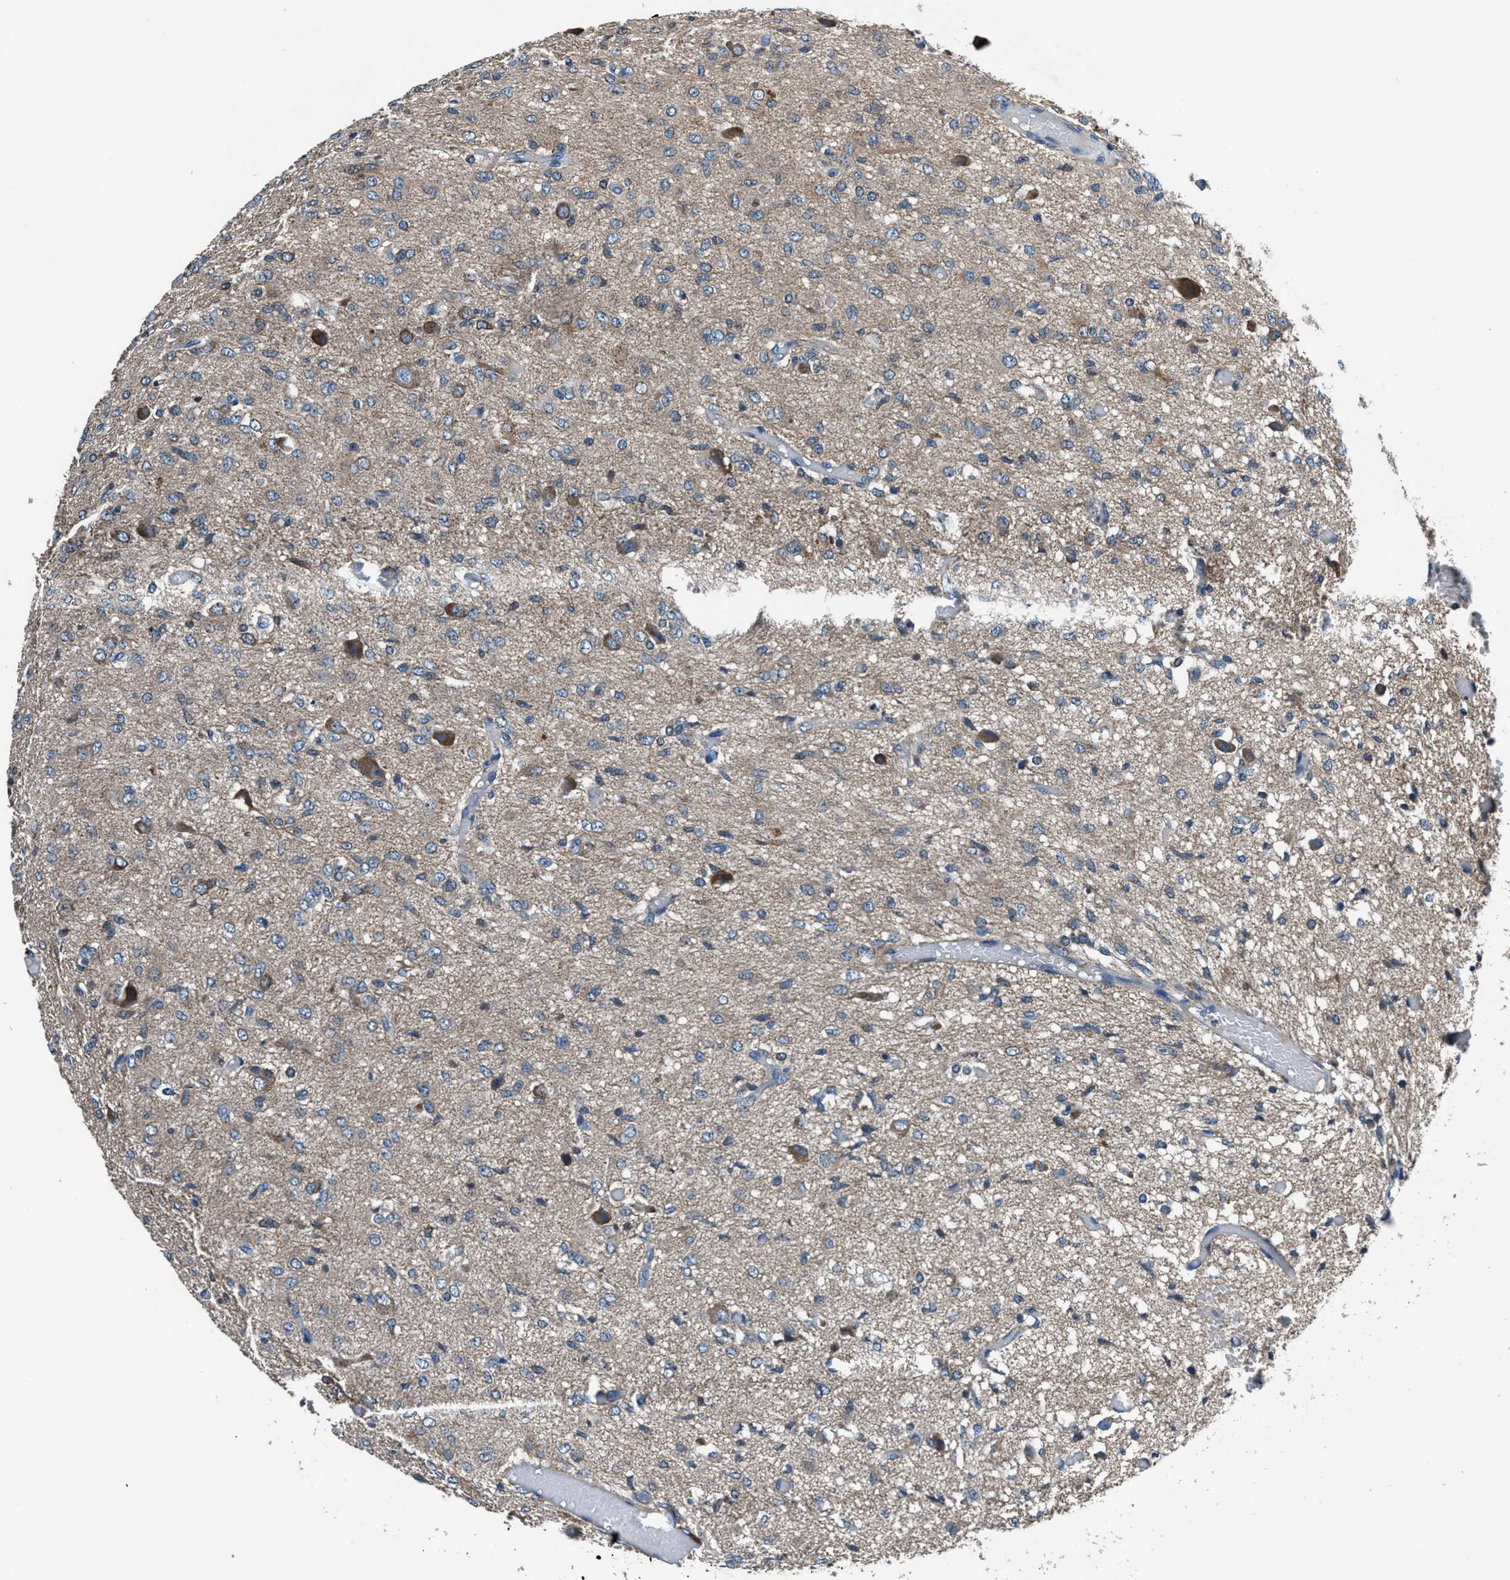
{"staining": {"intensity": "weak", "quantity": "<25%", "location": "cytoplasmic/membranous"}, "tissue": "glioma", "cell_type": "Tumor cells", "image_type": "cancer", "snomed": [{"axis": "morphology", "description": "Glioma, malignant, High grade"}, {"axis": "topography", "description": "Brain"}], "caption": "A photomicrograph of malignant glioma (high-grade) stained for a protein exhibits no brown staining in tumor cells.", "gene": "PRTFDC1", "patient": {"sex": "female", "age": 59}}